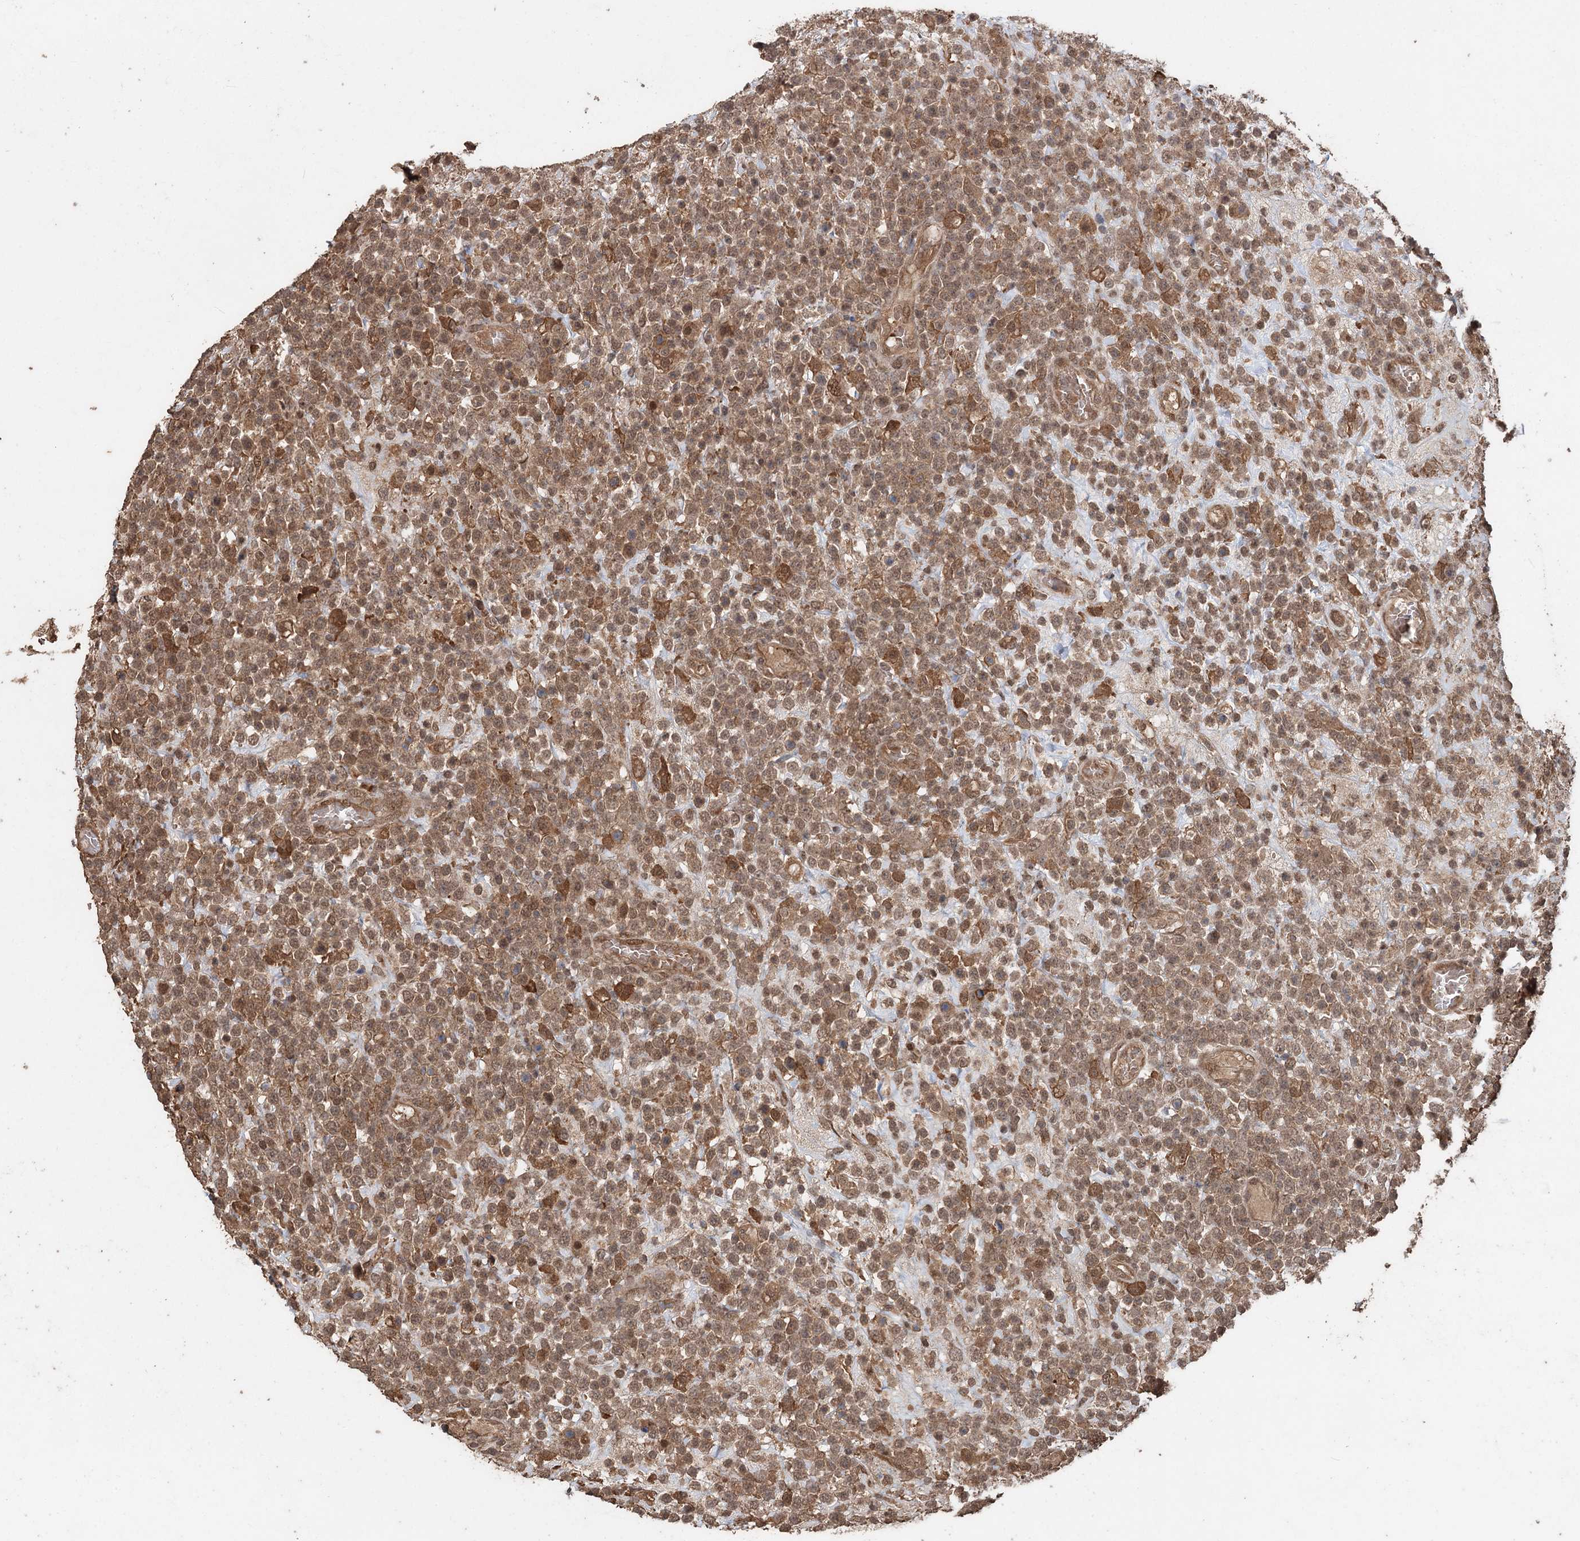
{"staining": {"intensity": "moderate", "quantity": ">75%", "location": "cytoplasmic/membranous,nuclear"}, "tissue": "lymphoma", "cell_type": "Tumor cells", "image_type": "cancer", "snomed": [{"axis": "morphology", "description": "Malignant lymphoma, non-Hodgkin's type, High grade"}, {"axis": "topography", "description": "Colon"}], "caption": "A brown stain labels moderate cytoplasmic/membranous and nuclear positivity of a protein in human malignant lymphoma, non-Hodgkin's type (high-grade) tumor cells.", "gene": "FBXO7", "patient": {"sex": "female", "age": 53}}